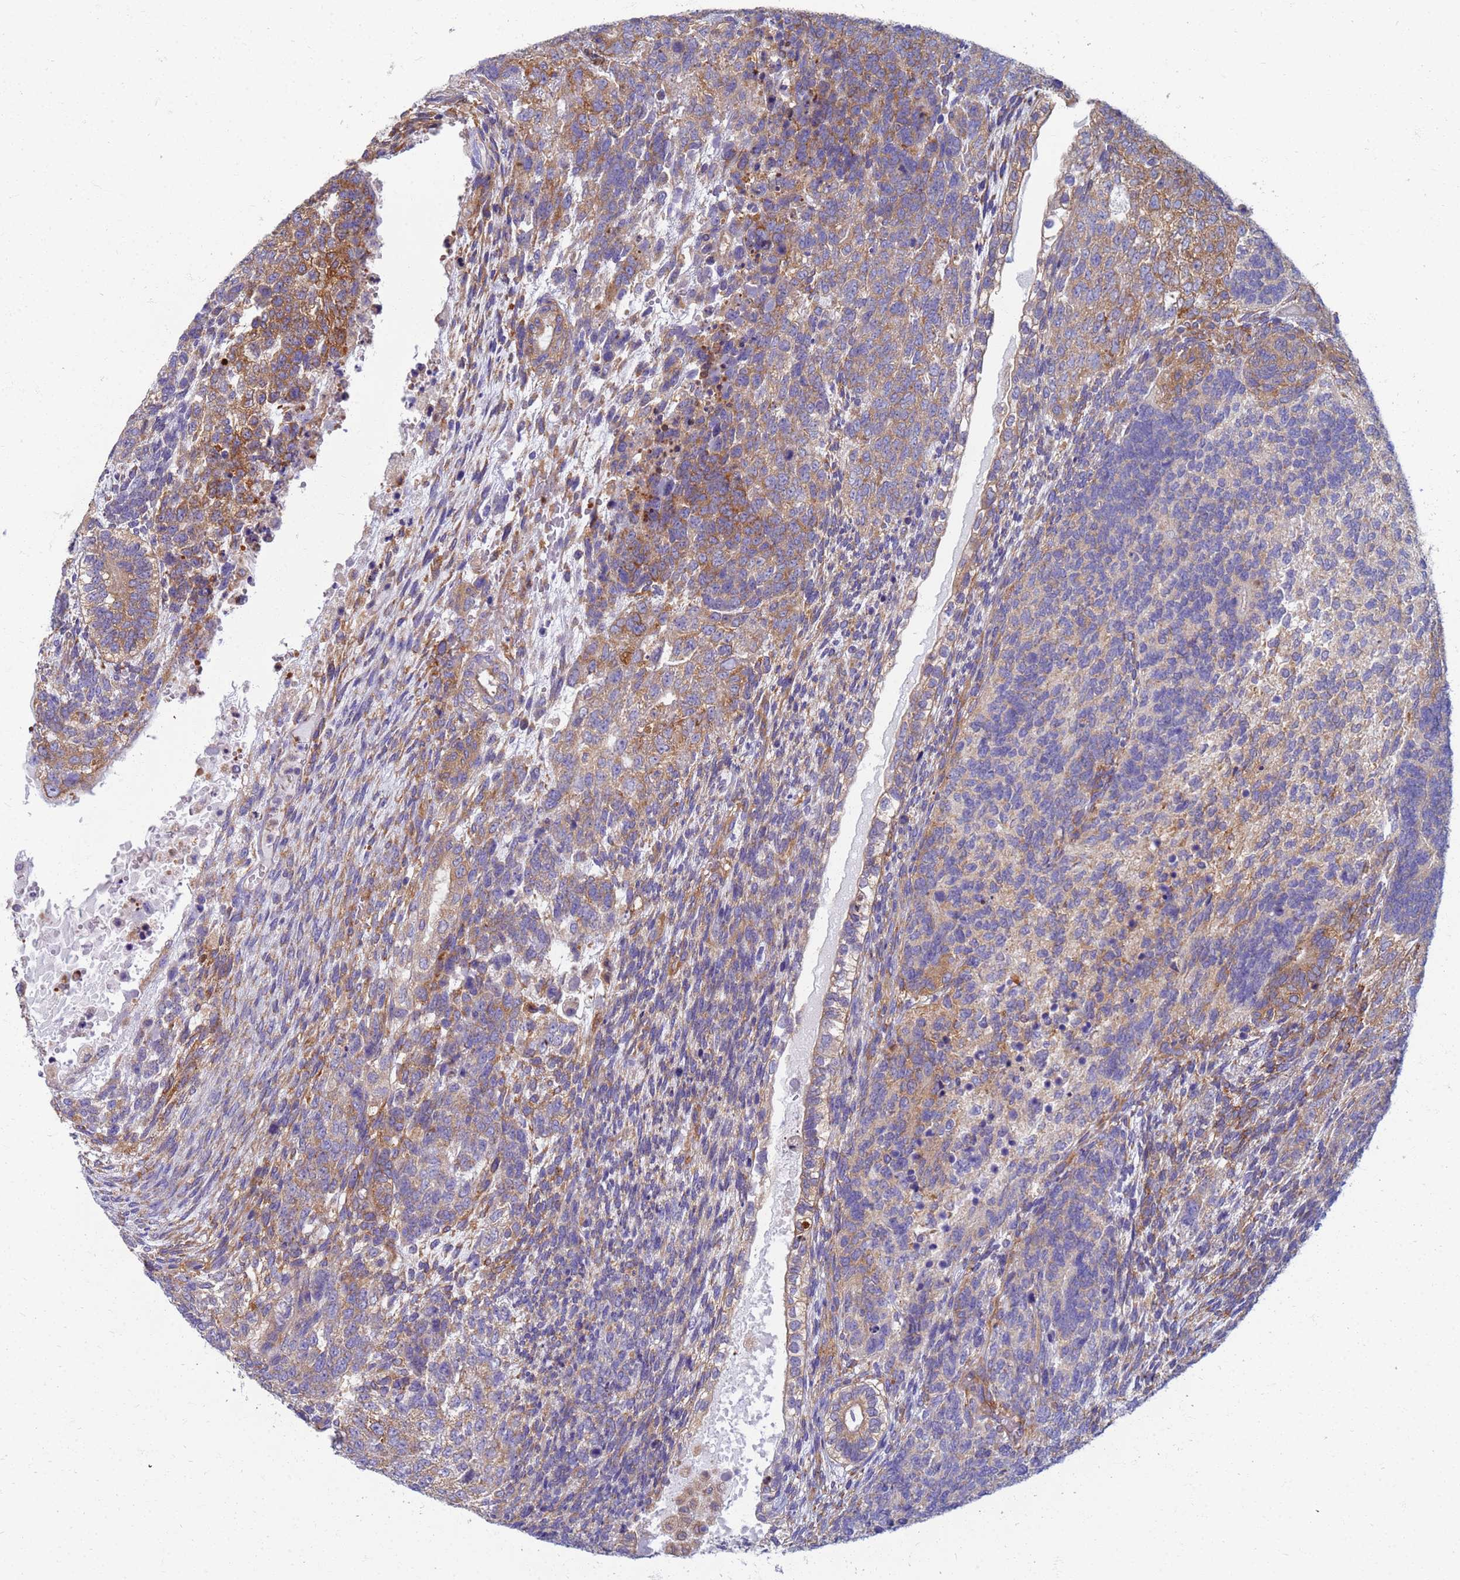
{"staining": {"intensity": "moderate", "quantity": "<25%", "location": "cytoplasmic/membranous"}, "tissue": "testis cancer", "cell_type": "Tumor cells", "image_type": "cancer", "snomed": [{"axis": "morphology", "description": "Carcinoma, Embryonal, NOS"}, {"axis": "topography", "description": "Testis"}], "caption": "This is an image of immunohistochemistry staining of testis cancer (embryonal carcinoma), which shows moderate positivity in the cytoplasmic/membranous of tumor cells.", "gene": "EEA1", "patient": {"sex": "male", "age": 23}}